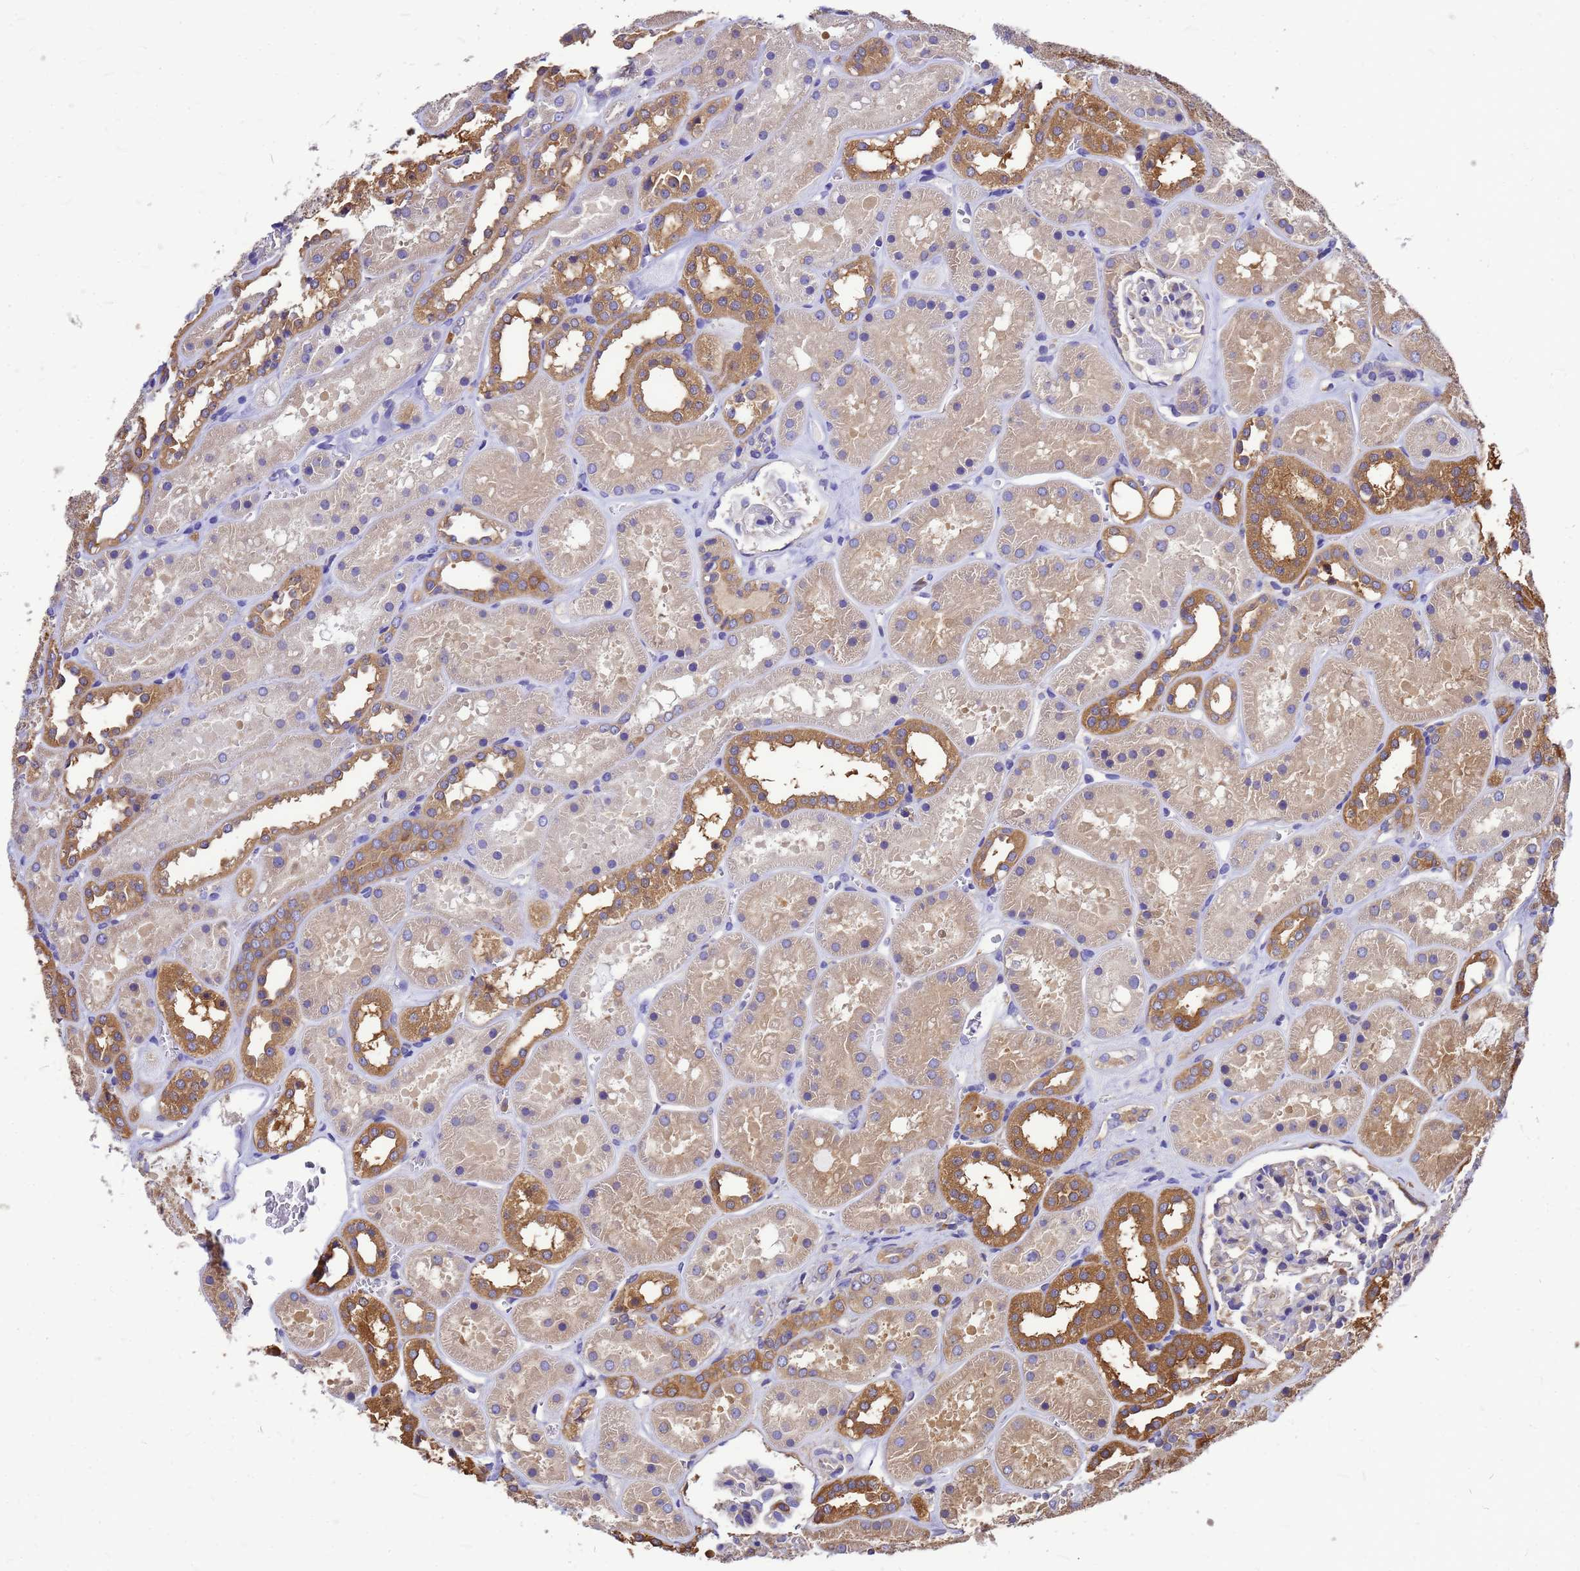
{"staining": {"intensity": "negative", "quantity": "none", "location": "none"}, "tissue": "kidney", "cell_type": "Cells in glomeruli", "image_type": "normal", "snomed": [{"axis": "morphology", "description": "Normal tissue, NOS"}, {"axis": "topography", "description": "Kidney"}], "caption": "Immunohistochemistry (IHC) photomicrograph of normal kidney stained for a protein (brown), which shows no staining in cells in glomeruli.", "gene": "GID4", "patient": {"sex": "female", "age": 41}}